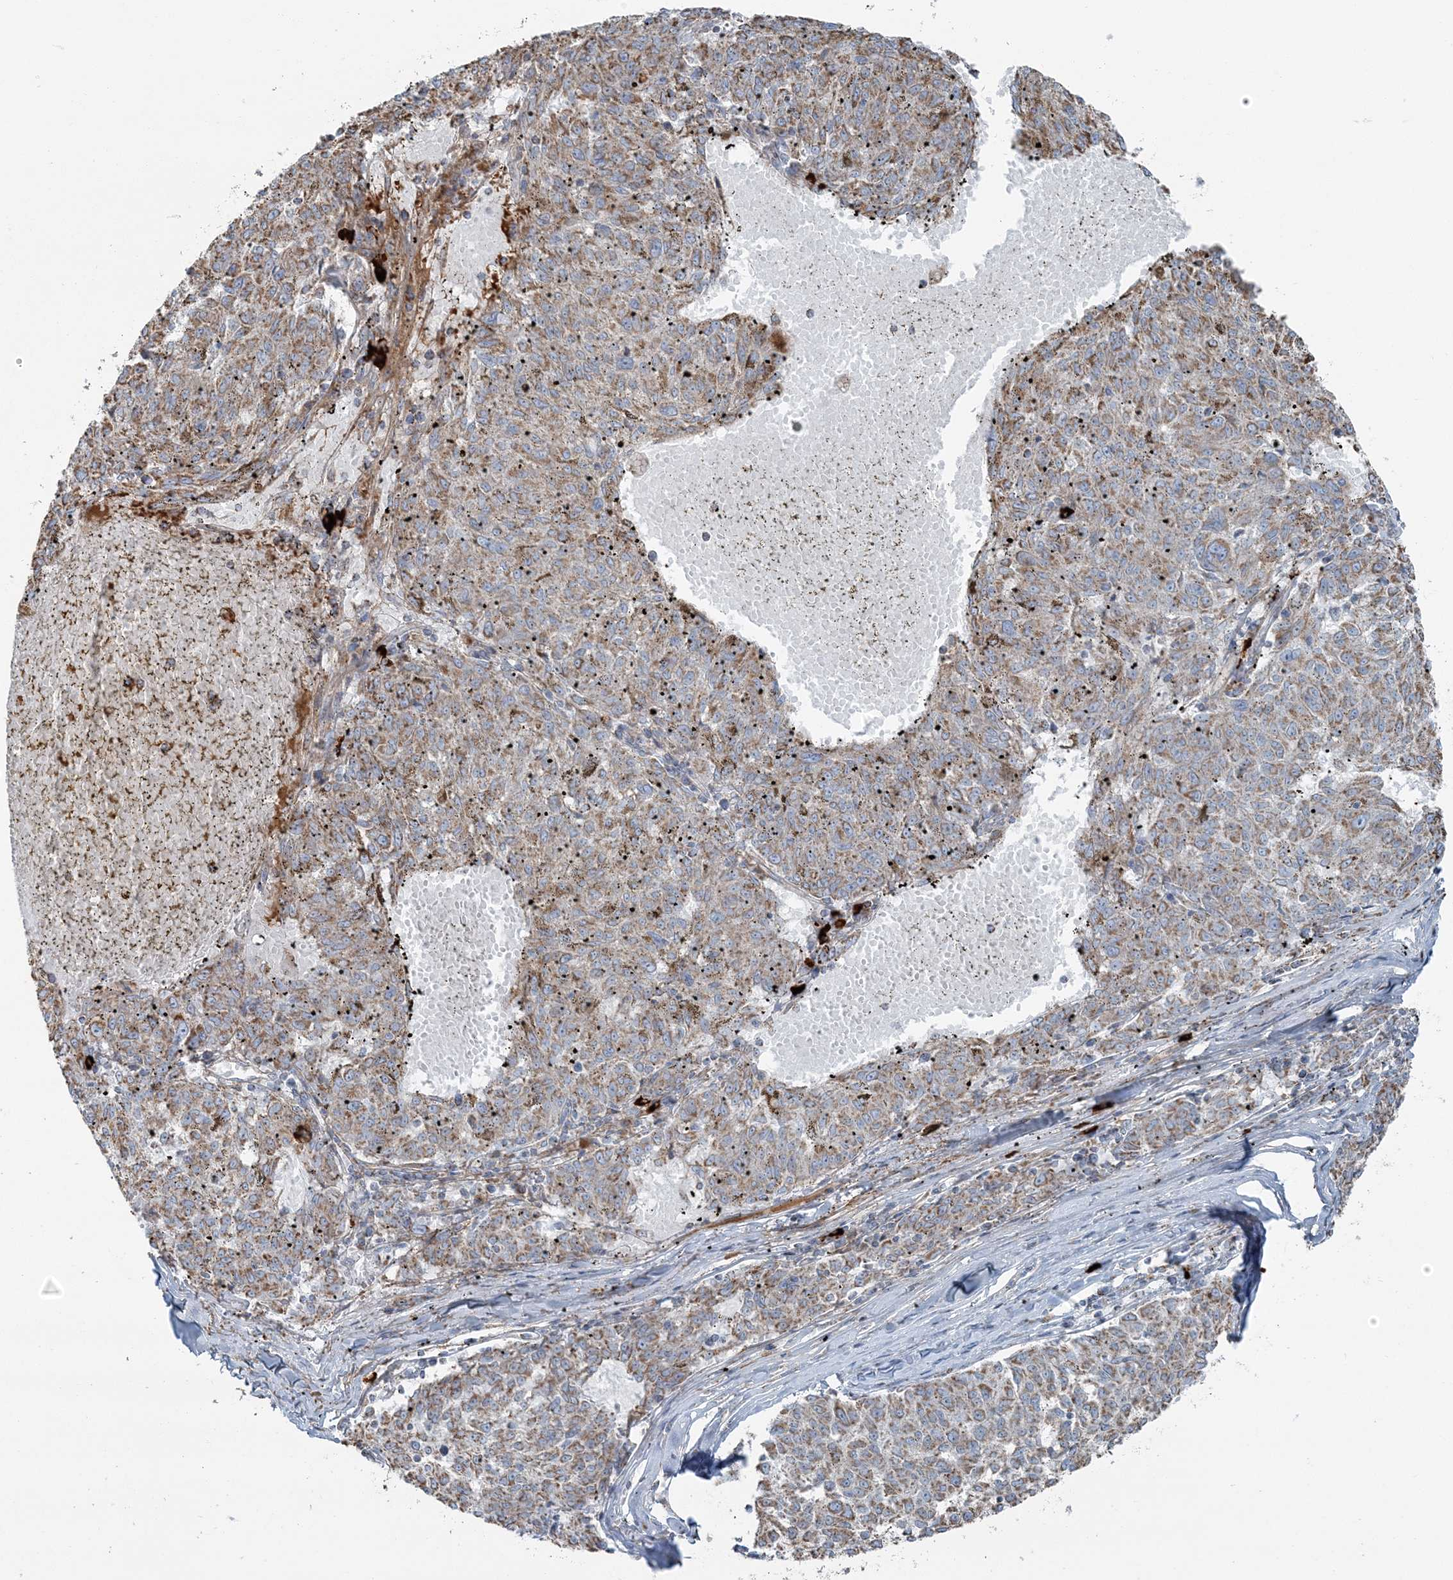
{"staining": {"intensity": "moderate", "quantity": ">75%", "location": "cytoplasmic/membranous"}, "tissue": "melanoma", "cell_type": "Tumor cells", "image_type": "cancer", "snomed": [{"axis": "morphology", "description": "Malignant melanoma, NOS"}, {"axis": "topography", "description": "Skin"}], "caption": "Immunohistochemistry photomicrograph of human malignant melanoma stained for a protein (brown), which demonstrates medium levels of moderate cytoplasmic/membranous positivity in about >75% of tumor cells.", "gene": "SLC22A16", "patient": {"sex": "female", "age": 72}}